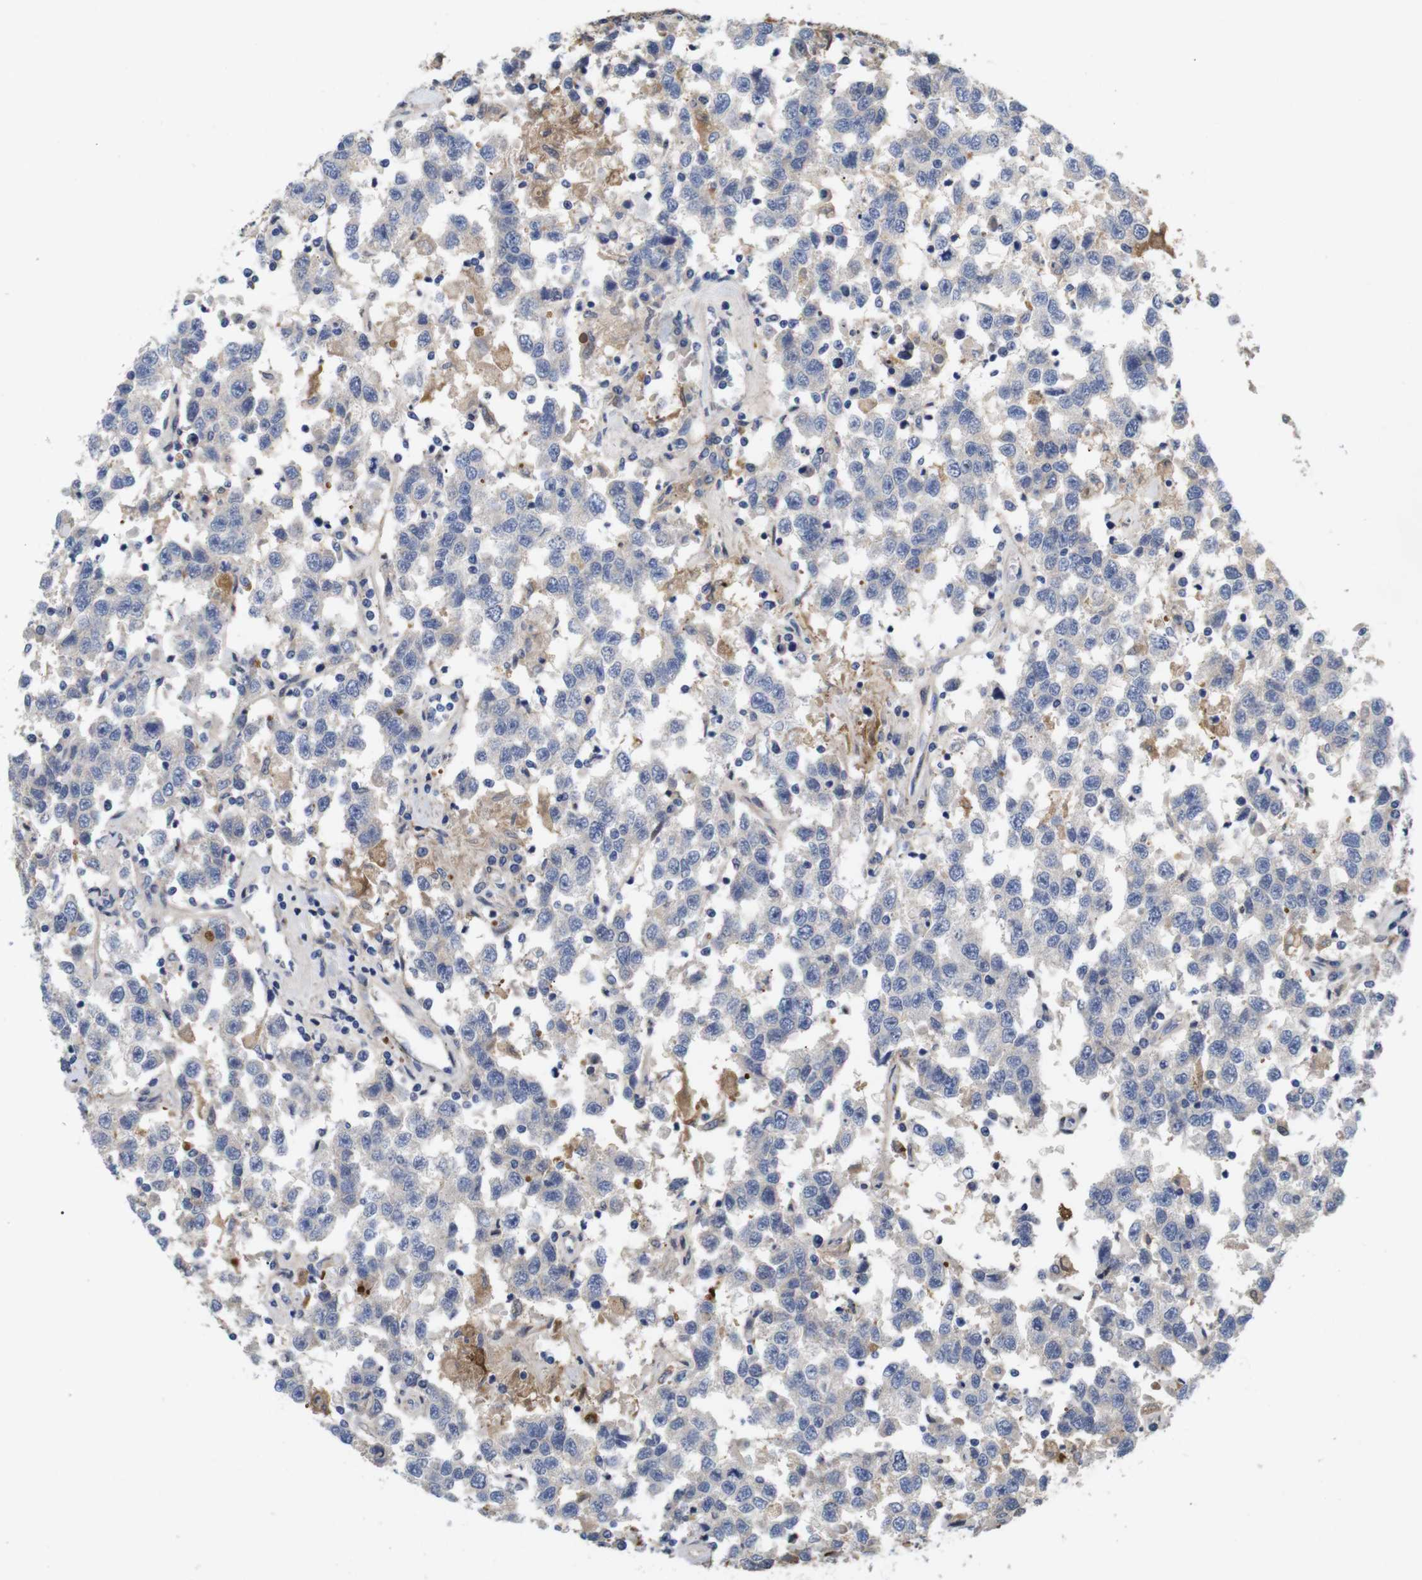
{"staining": {"intensity": "negative", "quantity": "none", "location": "none"}, "tissue": "testis cancer", "cell_type": "Tumor cells", "image_type": "cancer", "snomed": [{"axis": "morphology", "description": "Seminoma, NOS"}, {"axis": "topography", "description": "Testis"}], "caption": "Immunohistochemical staining of human seminoma (testis) demonstrates no significant expression in tumor cells.", "gene": "SPRY3", "patient": {"sex": "male", "age": 41}}